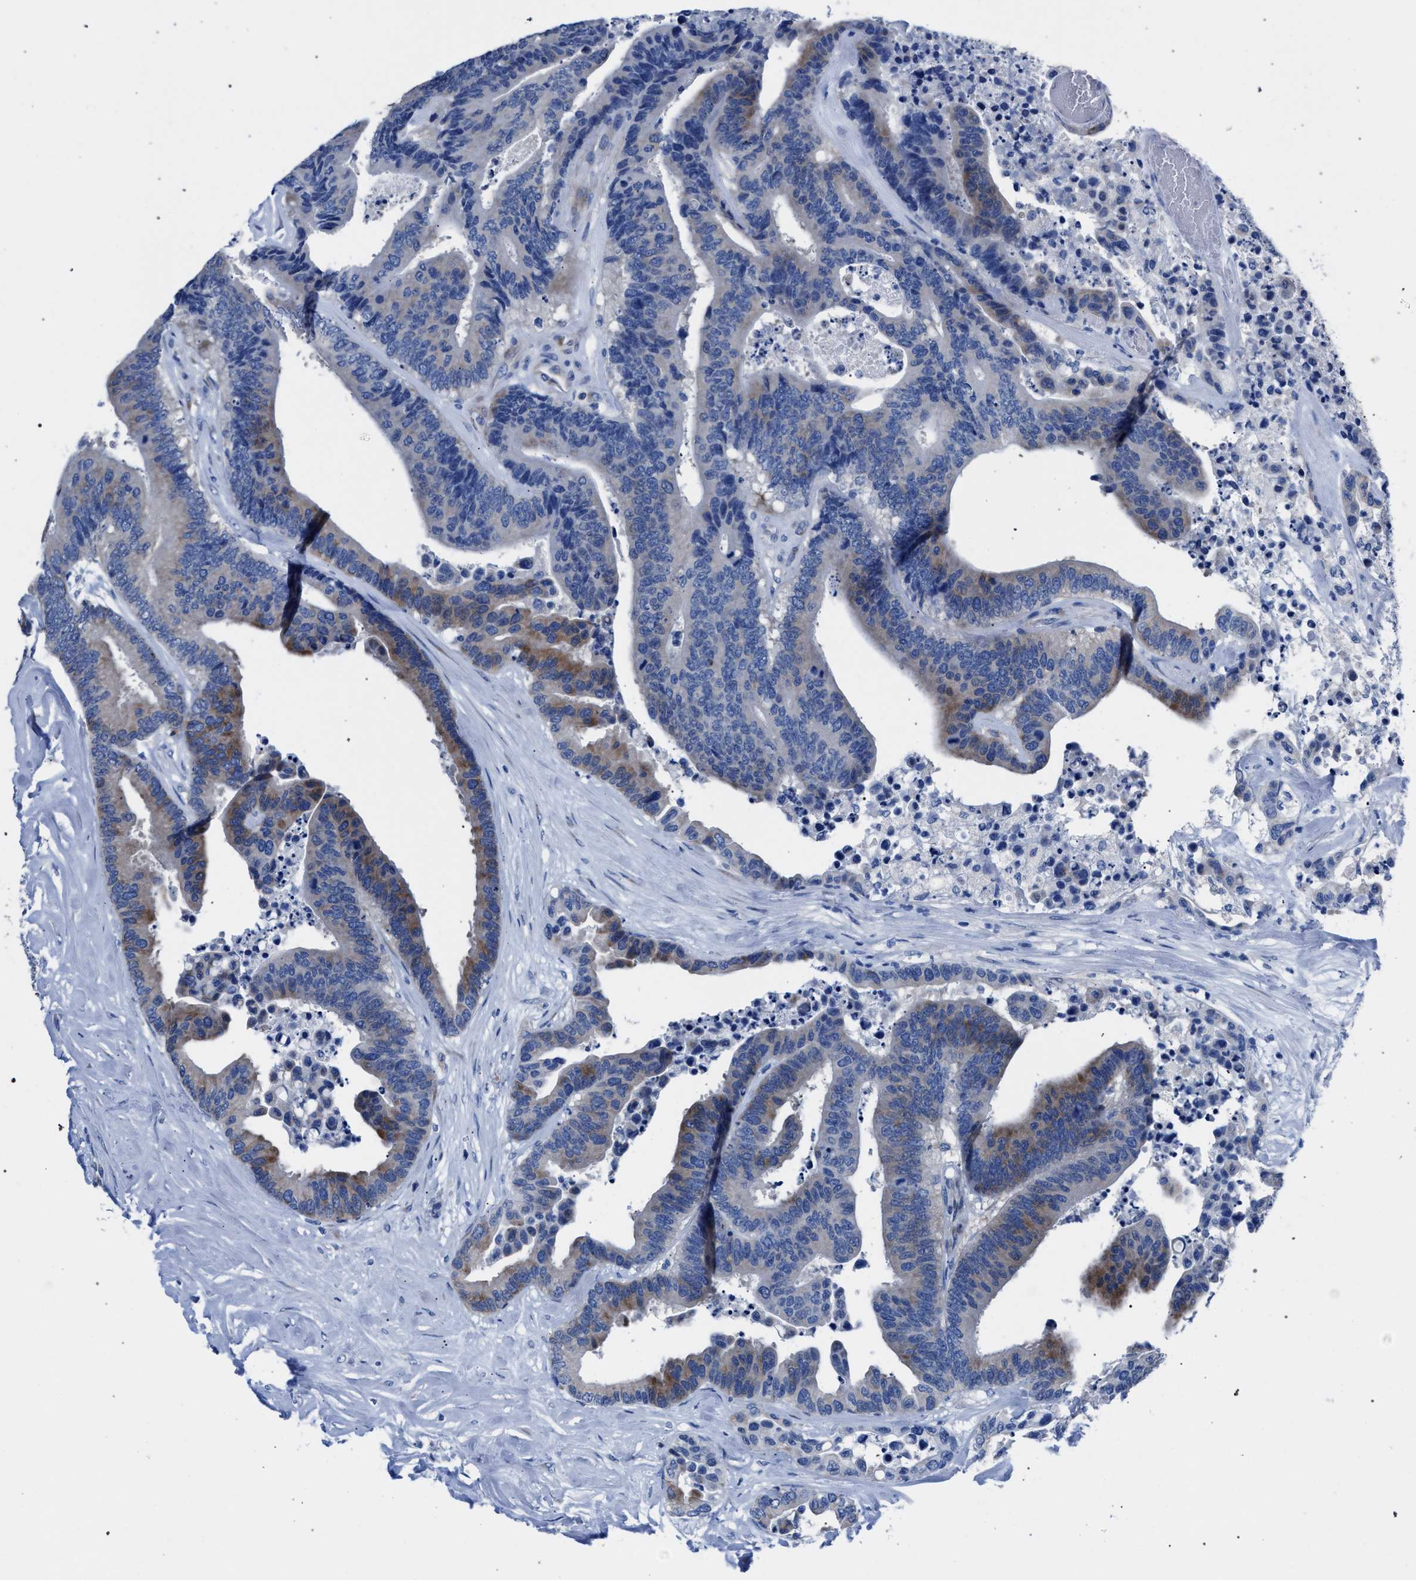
{"staining": {"intensity": "moderate", "quantity": "<25%", "location": "cytoplasmic/membranous"}, "tissue": "colorectal cancer", "cell_type": "Tumor cells", "image_type": "cancer", "snomed": [{"axis": "morphology", "description": "Normal tissue, NOS"}, {"axis": "morphology", "description": "Adenocarcinoma, NOS"}, {"axis": "topography", "description": "Colon"}], "caption": "Immunohistochemical staining of colorectal cancer reveals low levels of moderate cytoplasmic/membranous protein expression in about <25% of tumor cells. The staining was performed using DAB, with brown indicating positive protein expression. Nuclei are stained blue with hematoxylin.", "gene": "CRYZ", "patient": {"sex": "male", "age": 82}}